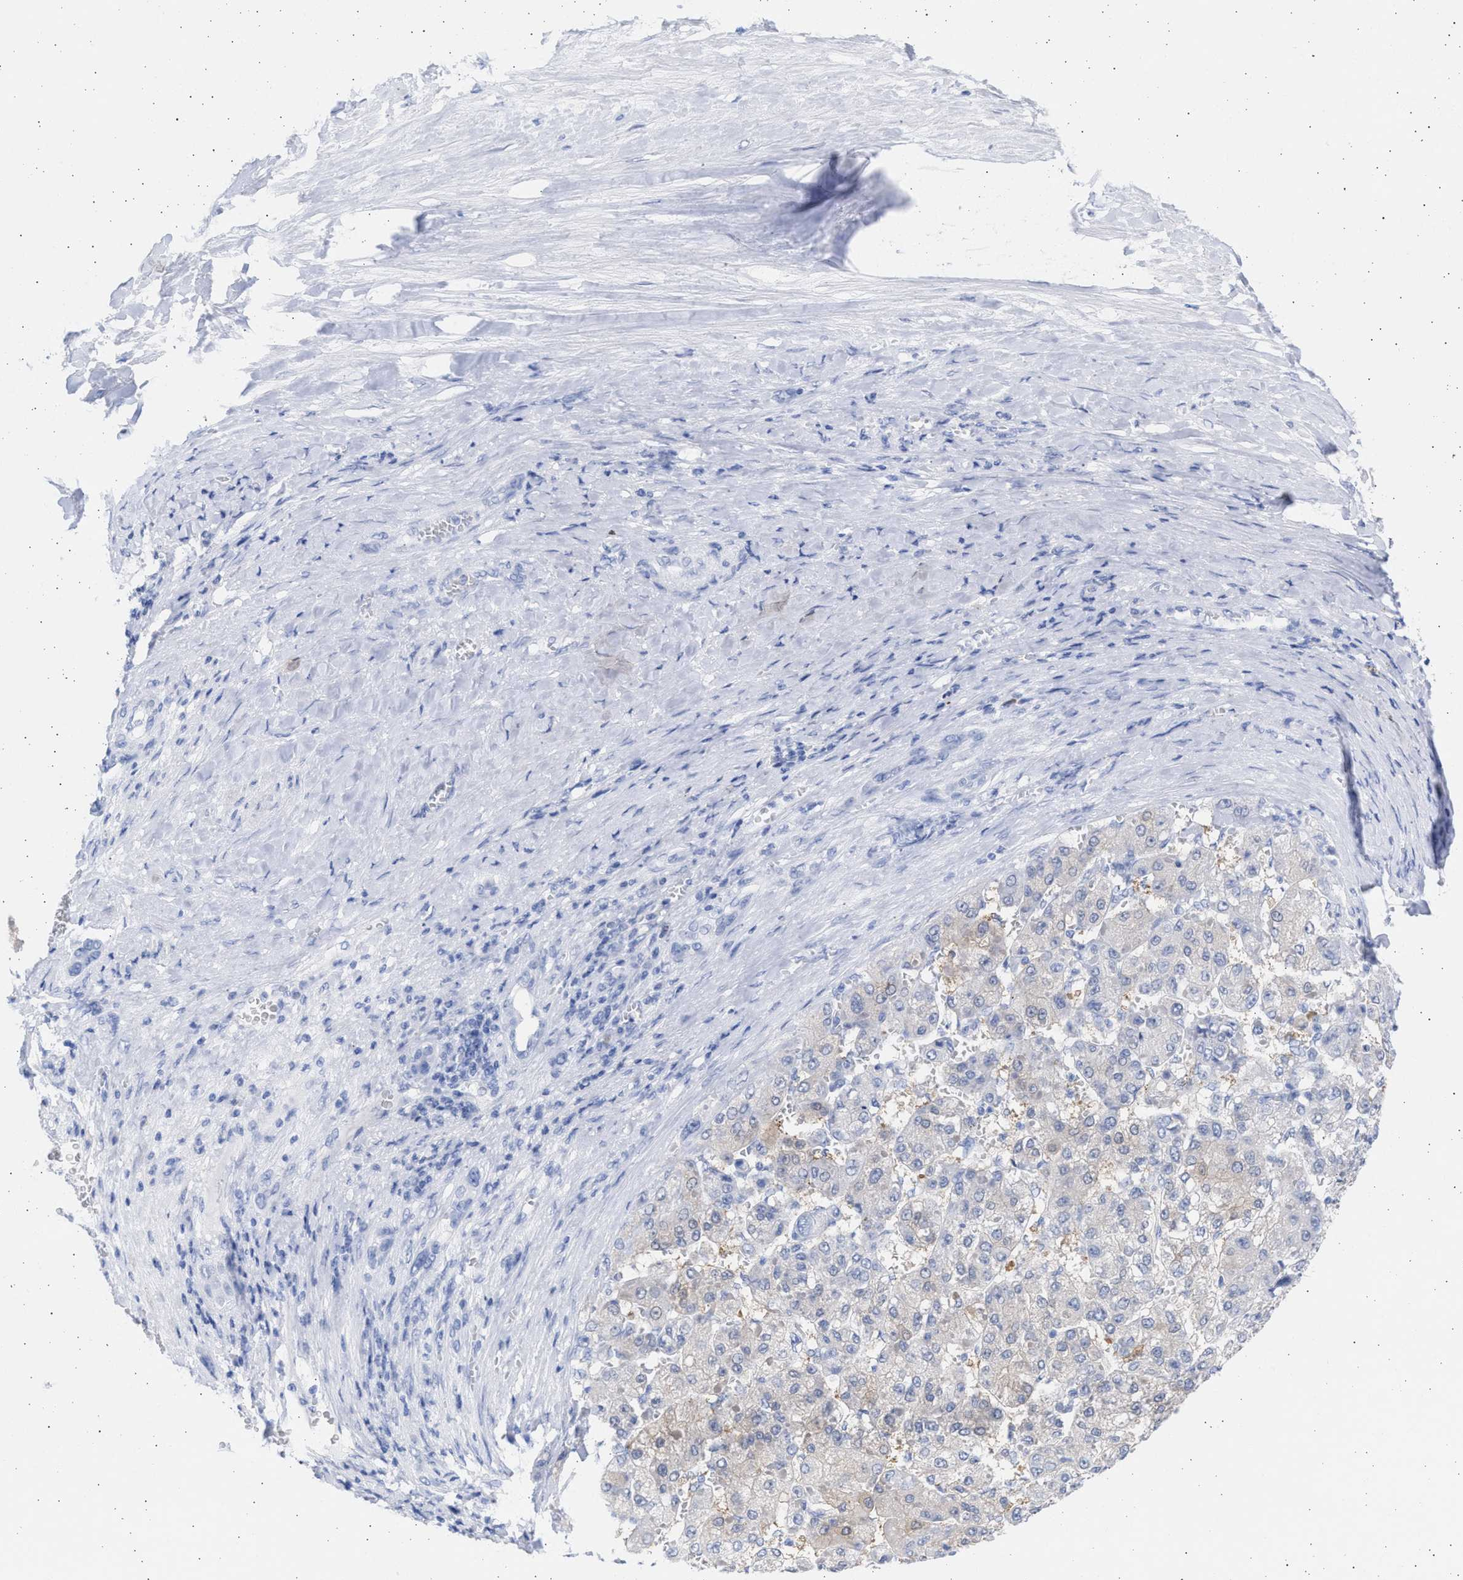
{"staining": {"intensity": "moderate", "quantity": "<25%", "location": "cytoplasmic/membranous"}, "tissue": "liver cancer", "cell_type": "Tumor cells", "image_type": "cancer", "snomed": [{"axis": "morphology", "description": "Carcinoma, Hepatocellular, NOS"}, {"axis": "topography", "description": "Liver"}], "caption": "The micrograph displays staining of liver hepatocellular carcinoma, revealing moderate cytoplasmic/membranous protein staining (brown color) within tumor cells.", "gene": "ALDOC", "patient": {"sex": "female", "age": 73}}